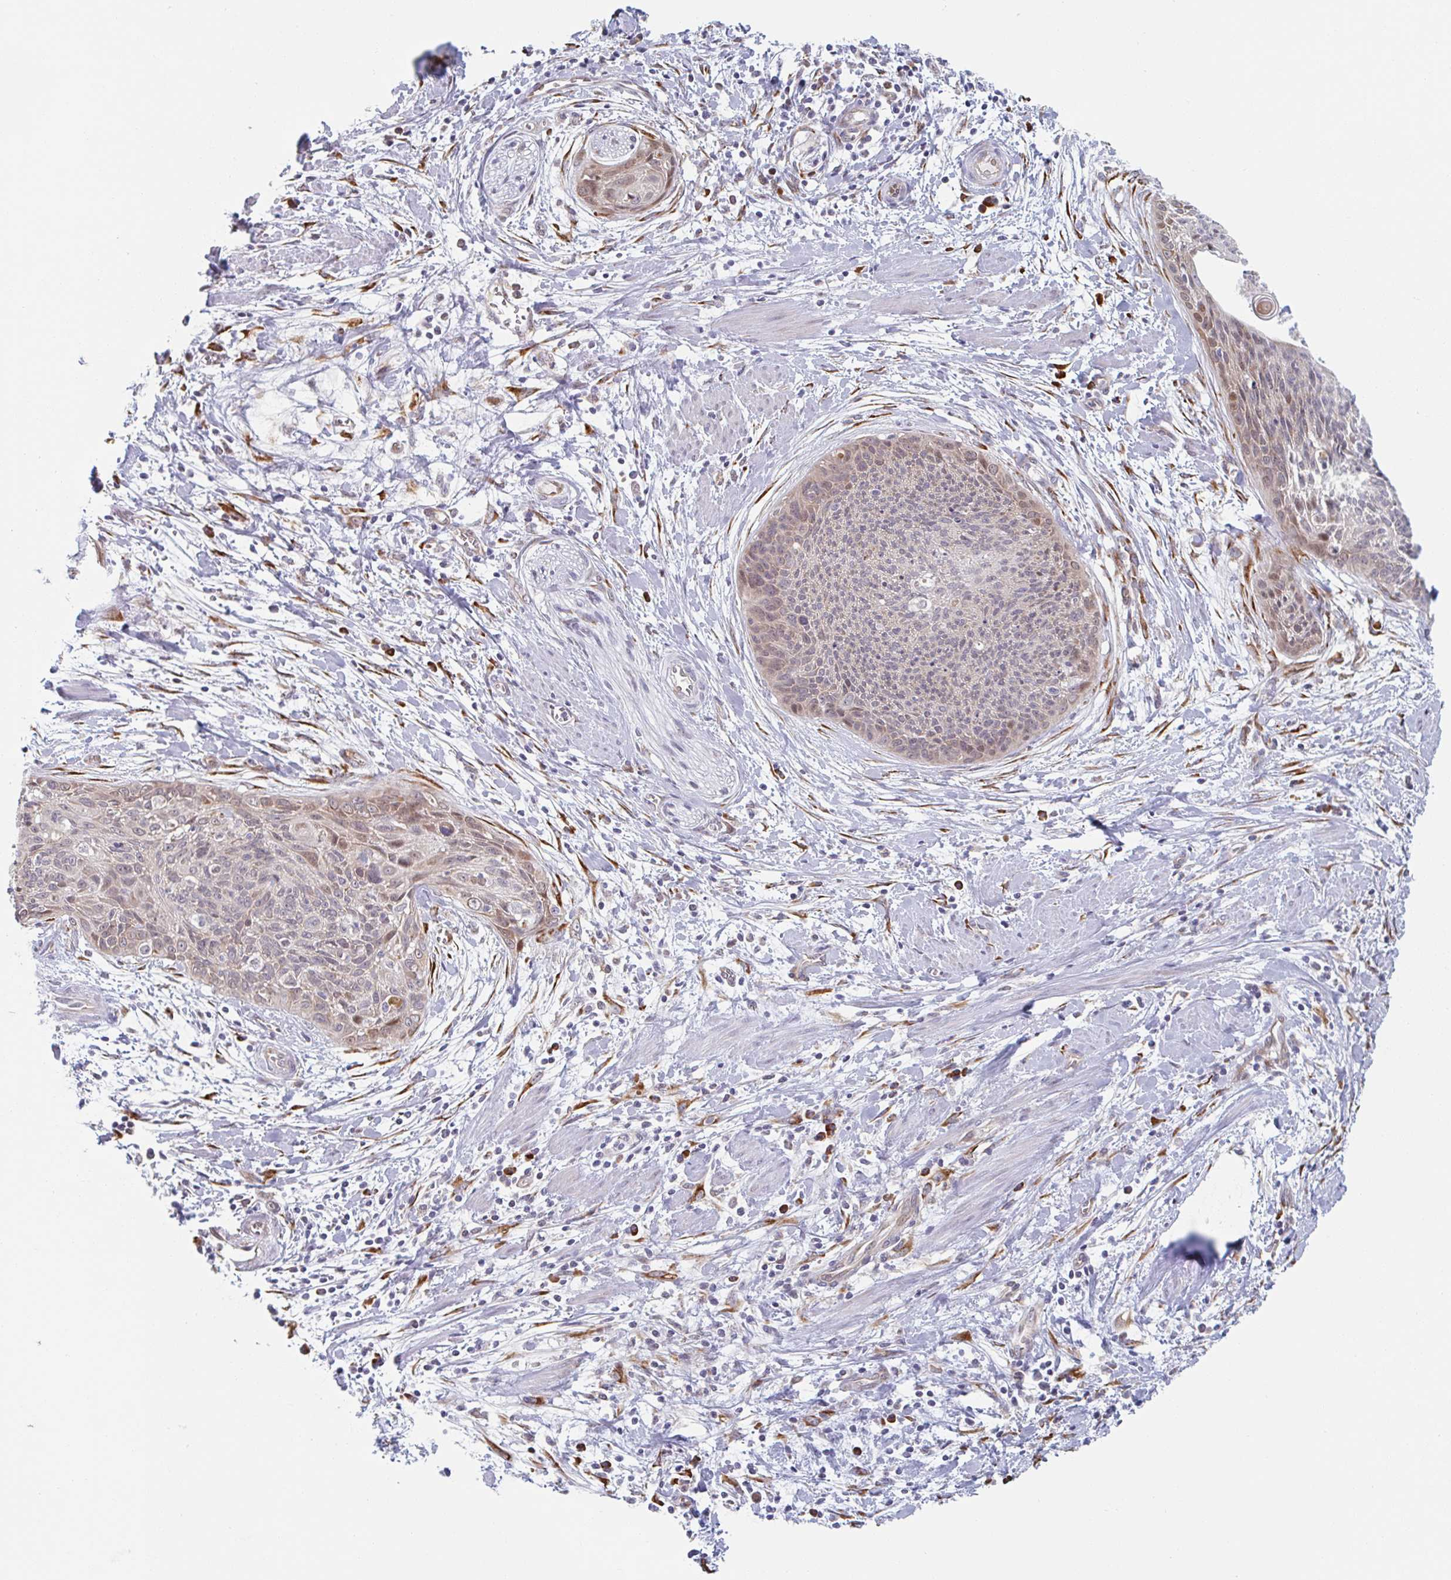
{"staining": {"intensity": "weak", "quantity": "<25%", "location": "cytoplasmic/membranous"}, "tissue": "cervical cancer", "cell_type": "Tumor cells", "image_type": "cancer", "snomed": [{"axis": "morphology", "description": "Squamous cell carcinoma, NOS"}, {"axis": "topography", "description": "Cervix"}], "caption": "Squamous cell carcinoma (cervical) stained for a protein using IHC exhibits no positivity tumor cells.", "gene": "TRAPPC10", "patient": {"sex": "female", "age": 55}}